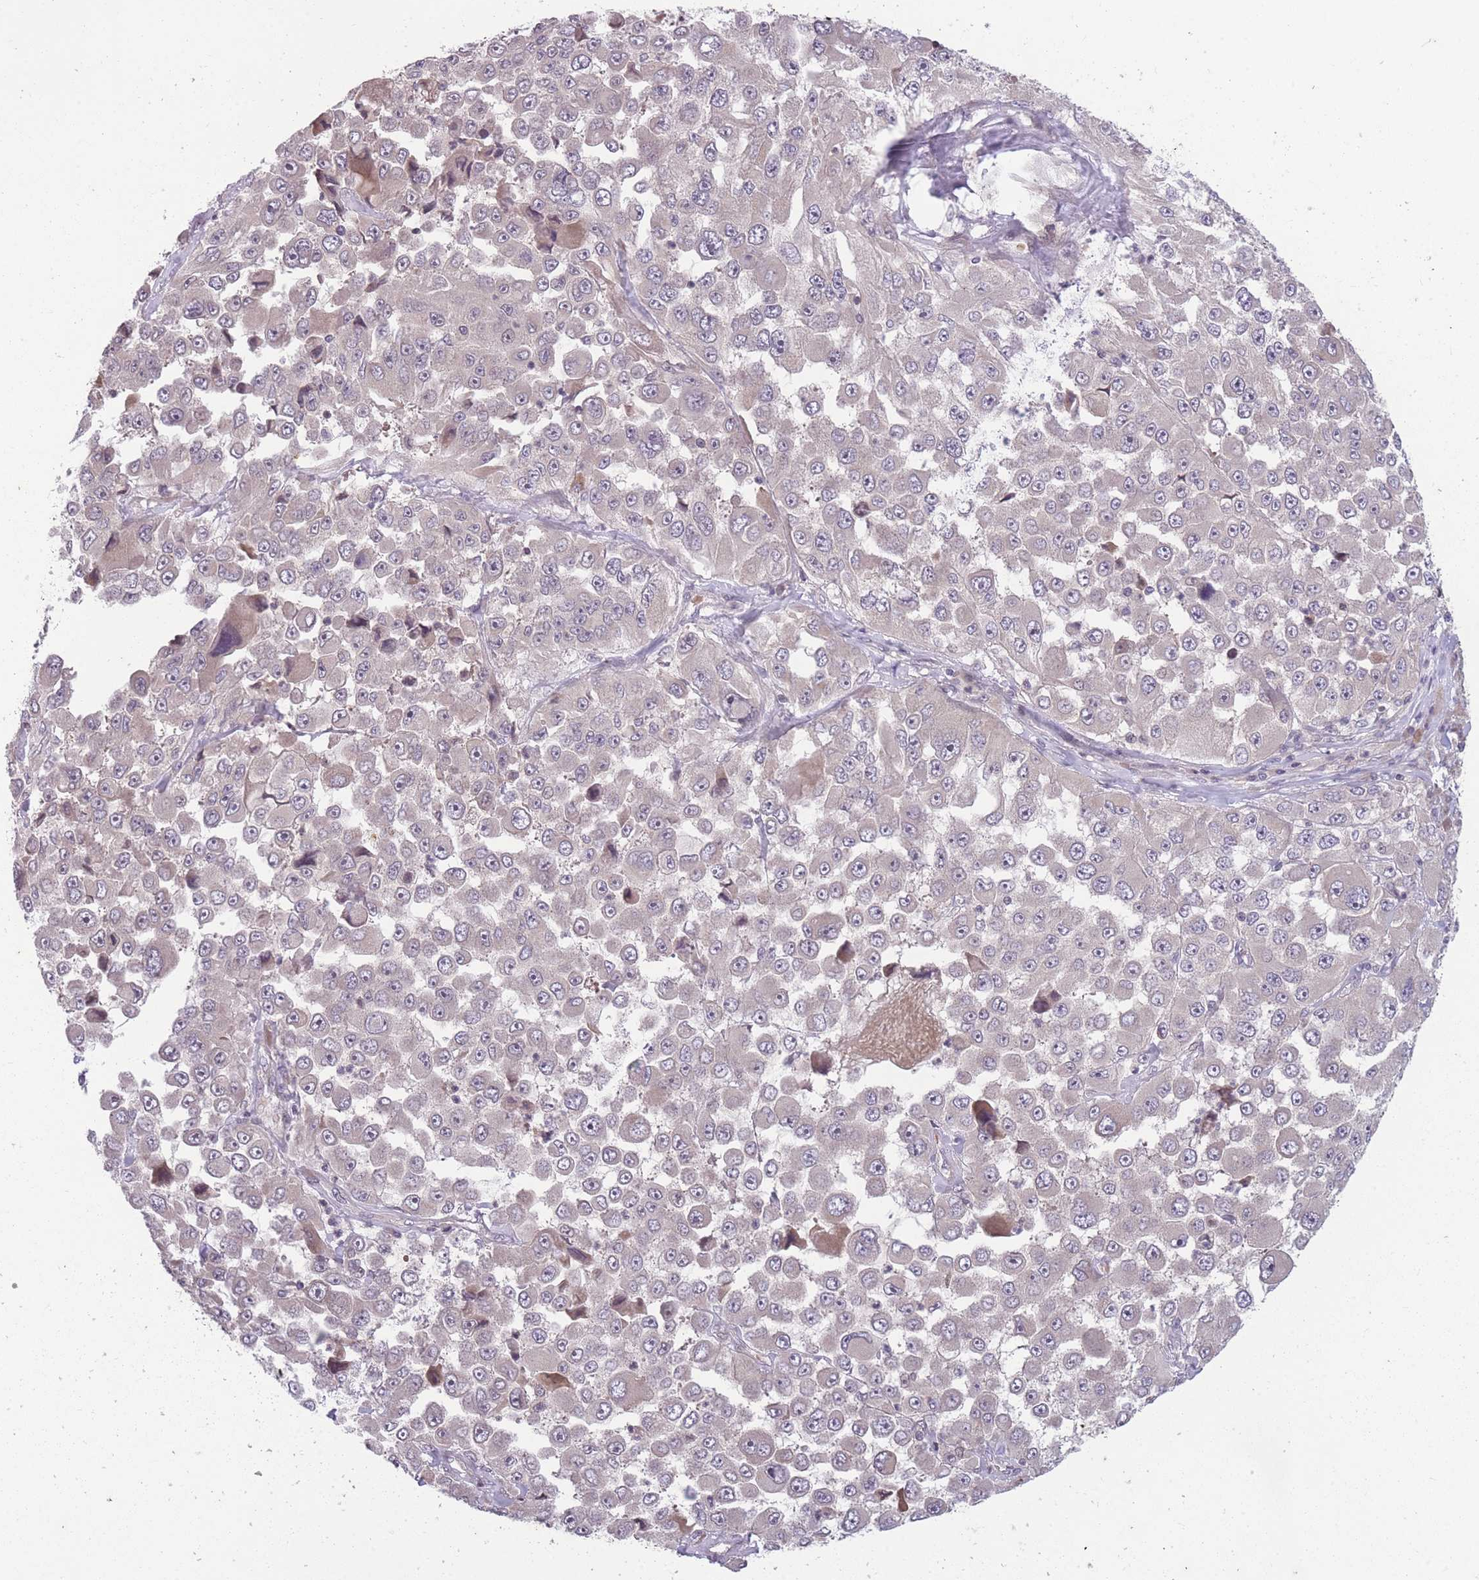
{"staining": {"intensity": "negative", "quantity": "none", "location": "none"}, "tissue": "melanoma", "cell_type": "Tumor cells", "image_type": "cancer", "snomed": [{"axis": "morphology", "description": "Malignant melanoma, Metastatic site"}, {"axis": "topography", "description": "Lymph node"}], "caption": "This photomicrograph is of malignant melanoma (metastatic site) stained with immunohistochemistry to label a protein in brown with the nuclei are counter-stained blue. There is no staining in tumor cells.", "gene": "GGT5", "patient": {"sex": "male", "age": 62}}